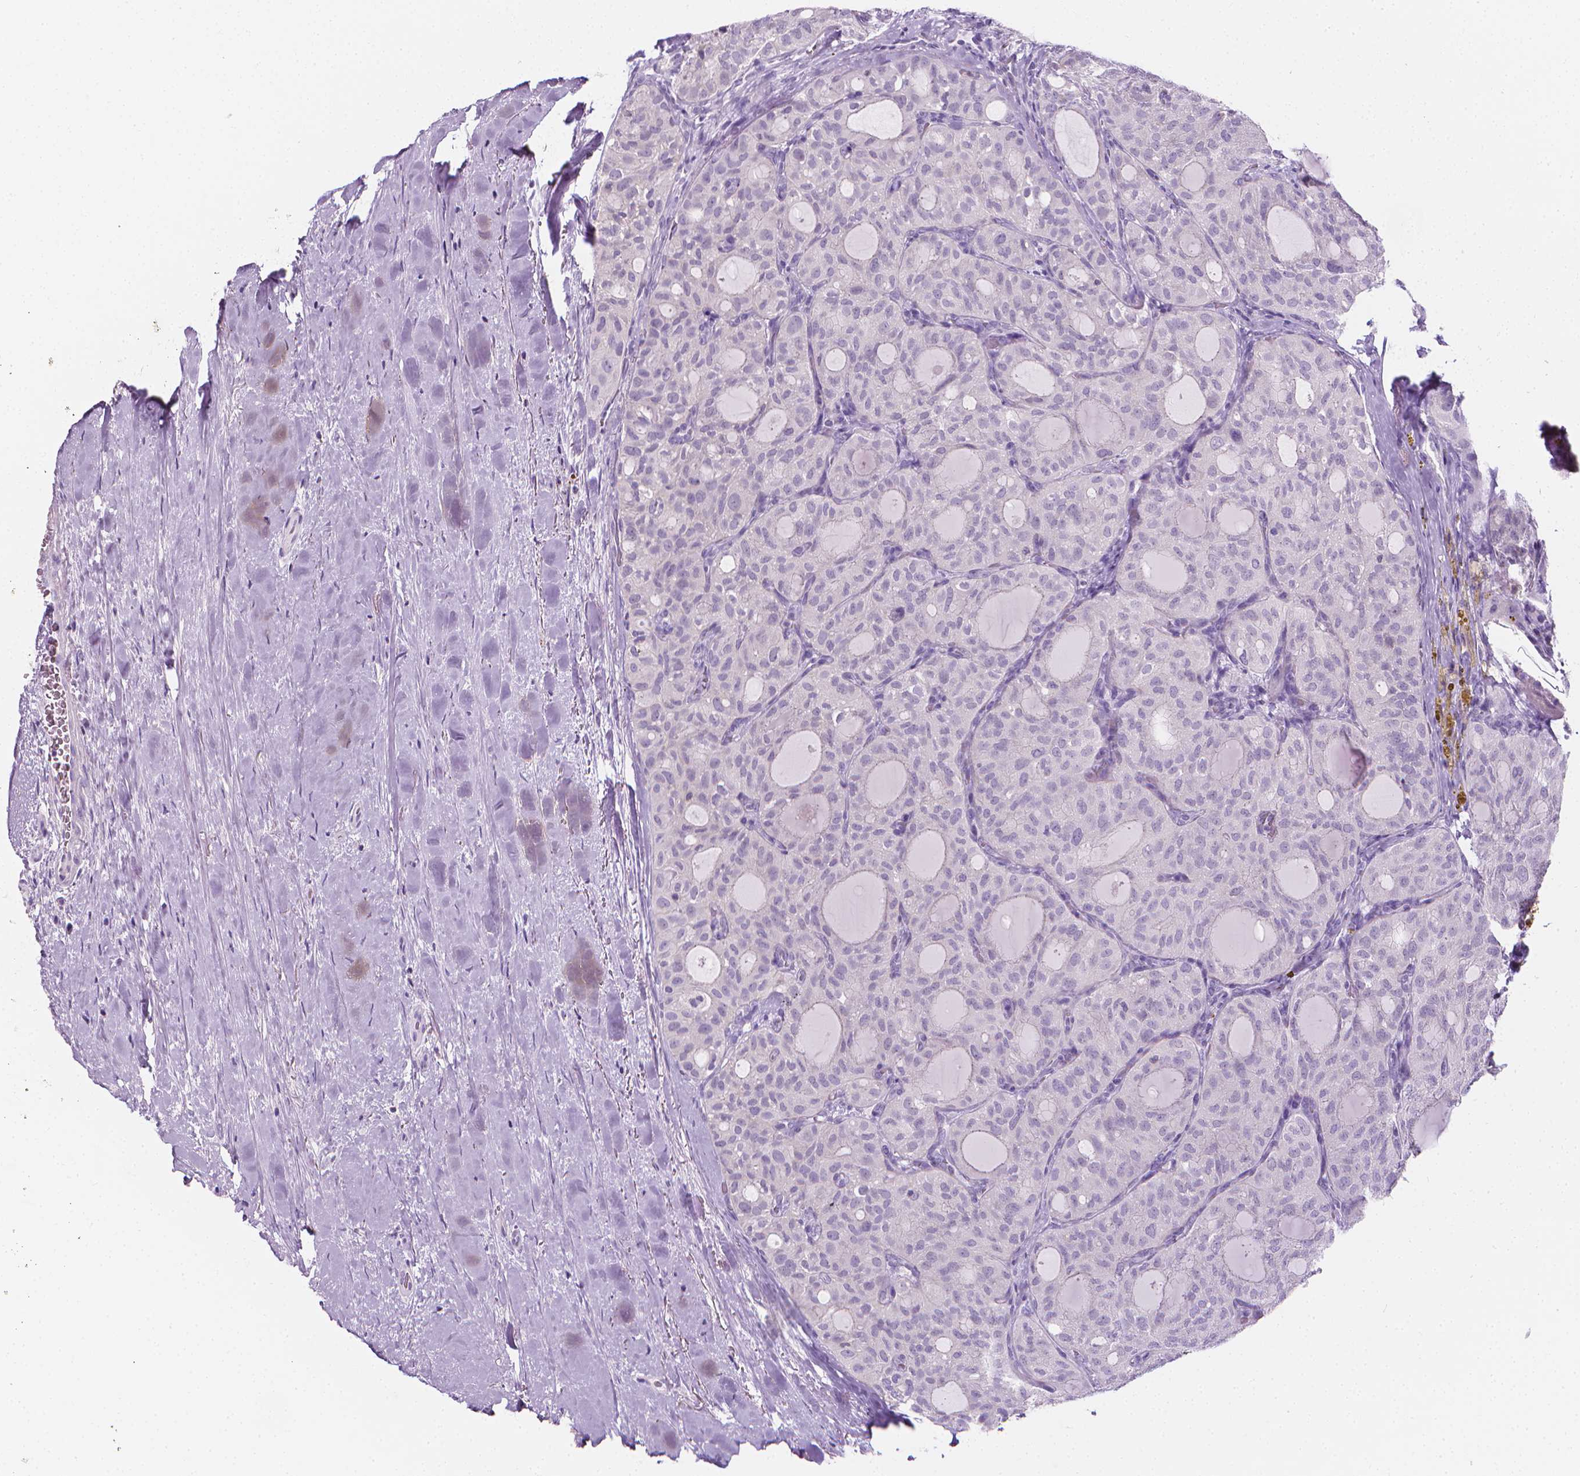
{"staining": {"intensity": "negative", "quantity": "none", "location": "none"}, "tissue": "thyroid cancer", "cell_type": "Tumor cells", "image_type": "cancer", "snomed": [{"axis": "morphology", "description": "Follicular adenoma carcinoma, NOS"}, {"axis": "topography", "description": "Thyroid gland"}], "caption": "DAB (3,3'-diaminobenzidine) immunohistochemical staining of human follicular adenoma carcinoma (thyroid) reveals no significant expression in tumor cells.", "gene": "DCAF8L1", "patient": {"sex": "male", "age": 75}}